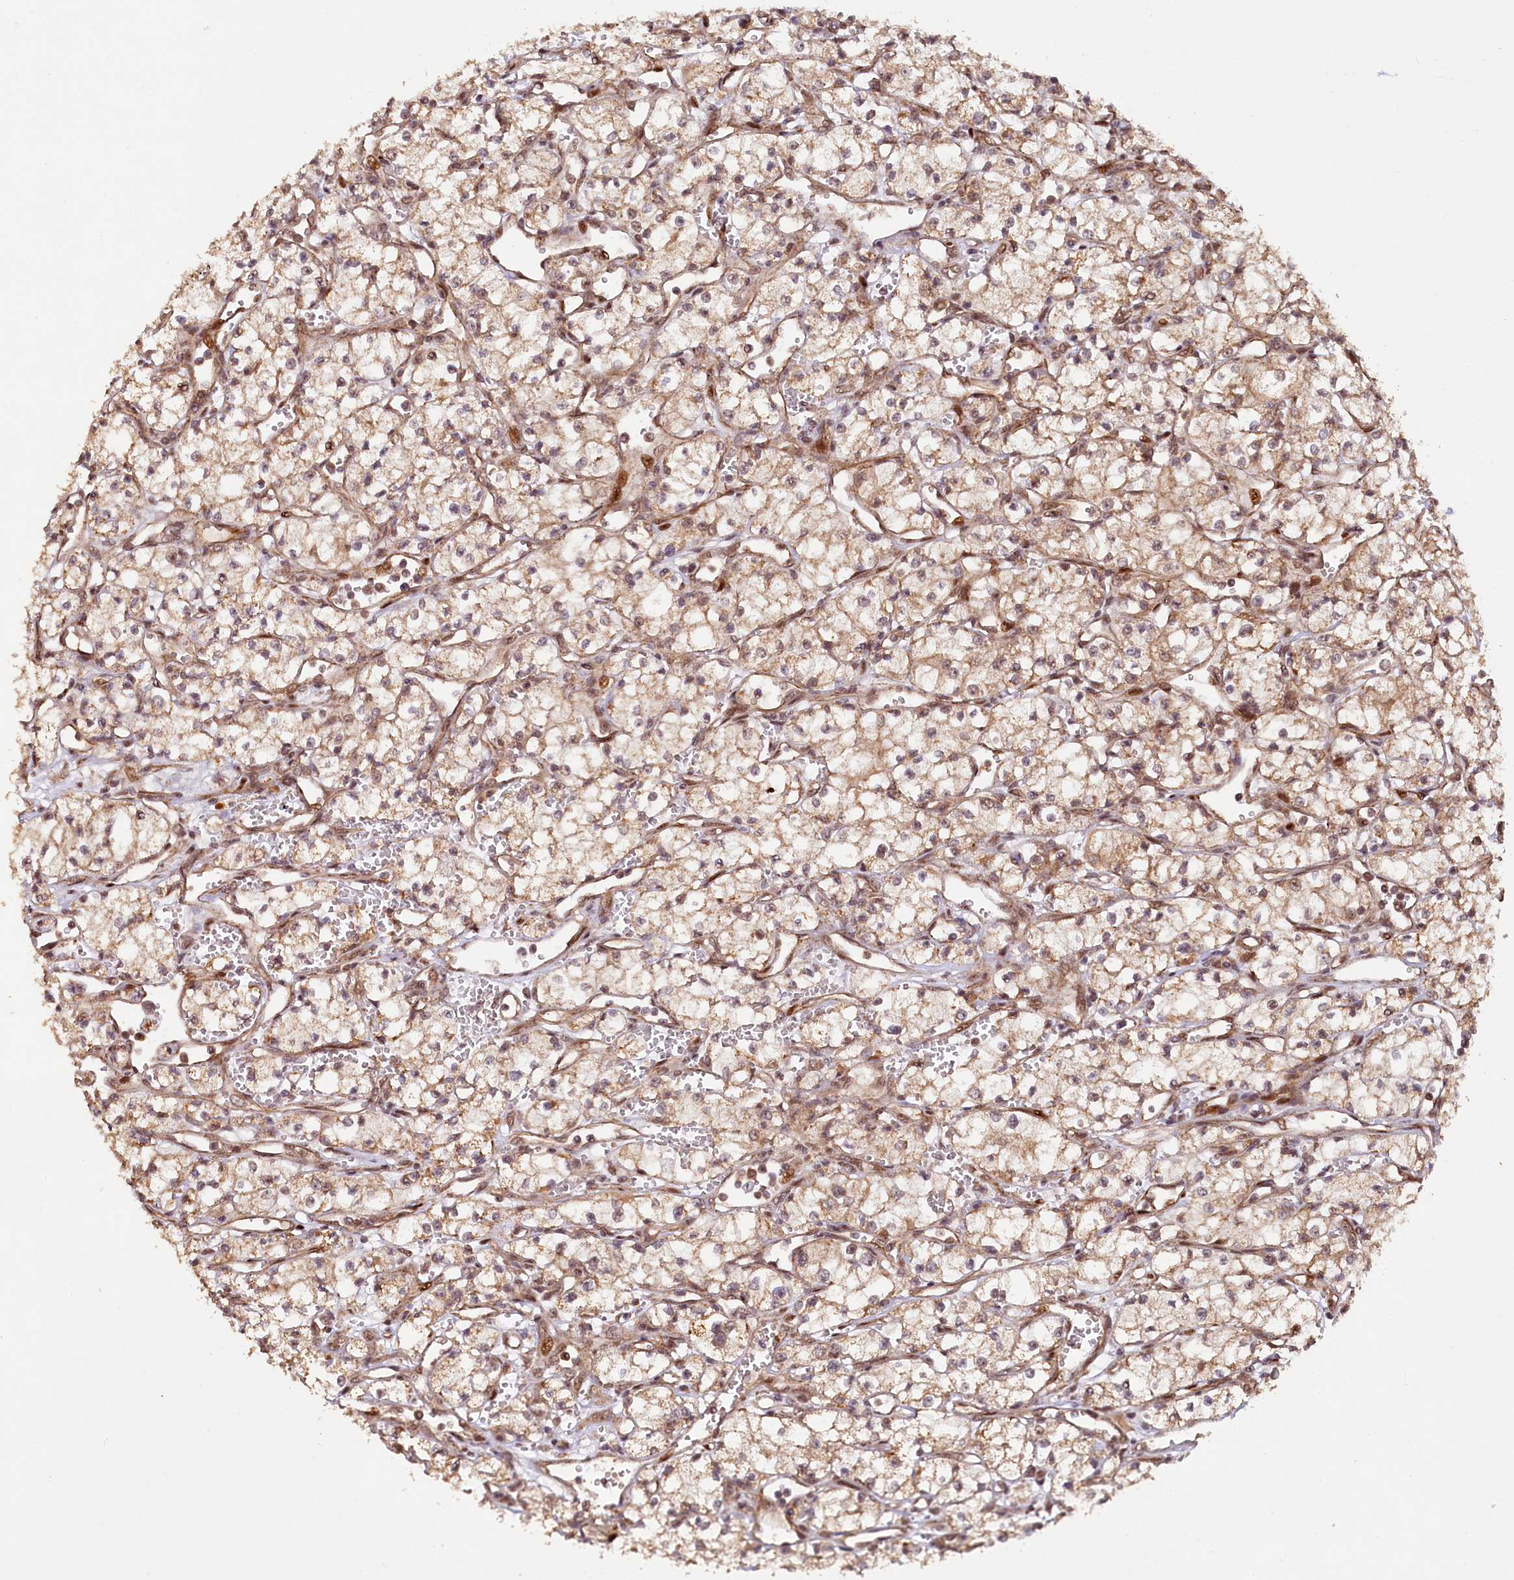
{"staining": {"intensity": "moderate", "quantity": ">75%", "location": "cytoplasmic/membranous,nuclear"}, "tissue": "renal cancer", "cell_type": "Tumor cells", "image_type": "cancer", "snomed": [{"axis": "morphology", "description": "Adenocarcinoma, NOS"}, {"axis": "topography", "description": "Kidney"}], "caption": "Renal cancer (adenocarcinoma) stained for a protein (brown) demonstrates moderate cytoplasmic/membranous and nuclear positive staining in approximately >75% of tumor cells.", "gene": "SHPRH", "patient": {"sex": "male", "age": 59}}